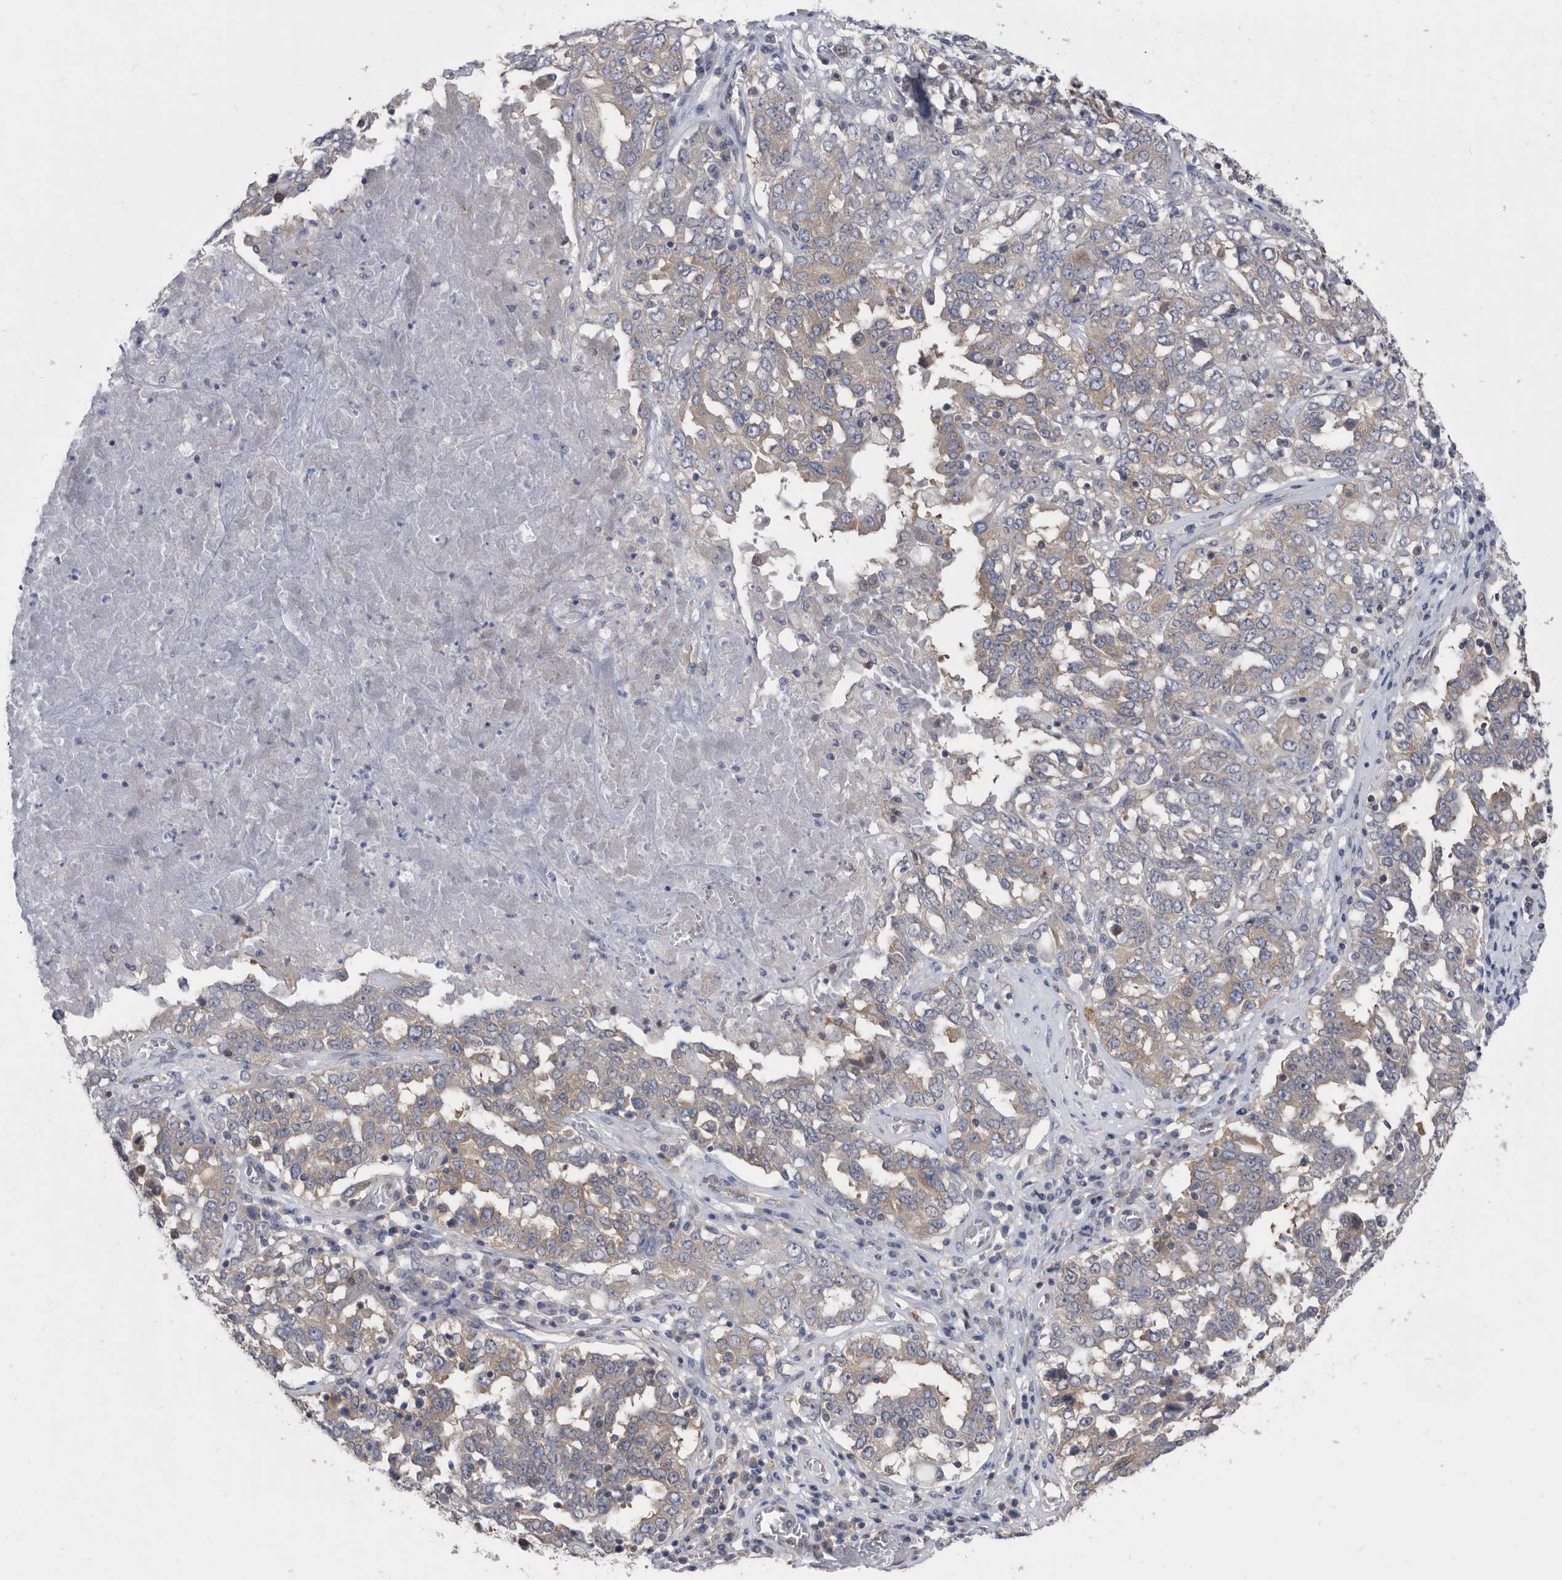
{"staining": {"intensity": "weak", "quantity": ">75%", "location": "cytoplasmic/membranous"}, "tissue": "ovarian cancer", "cell_type": "Tumor cells", "image_type": "cancer", "snomed": [{"axis": "morphology", "description": "Carcinoma, endometroid"}, {"axis": "topography", "description": "Ovary"}], "caption": "The micrograph reveals staining of endometroid carcinoma (ovarian), revealing weak cytoplasmic/membranous protein expression (brown color) within tumor cells. (Stains: DAB in brown, nuclei in blue, Microscopy: brightfield microscopy at high magnification).", "gene": "CCT4", "patient": {"sex": "female", "age": 62}}